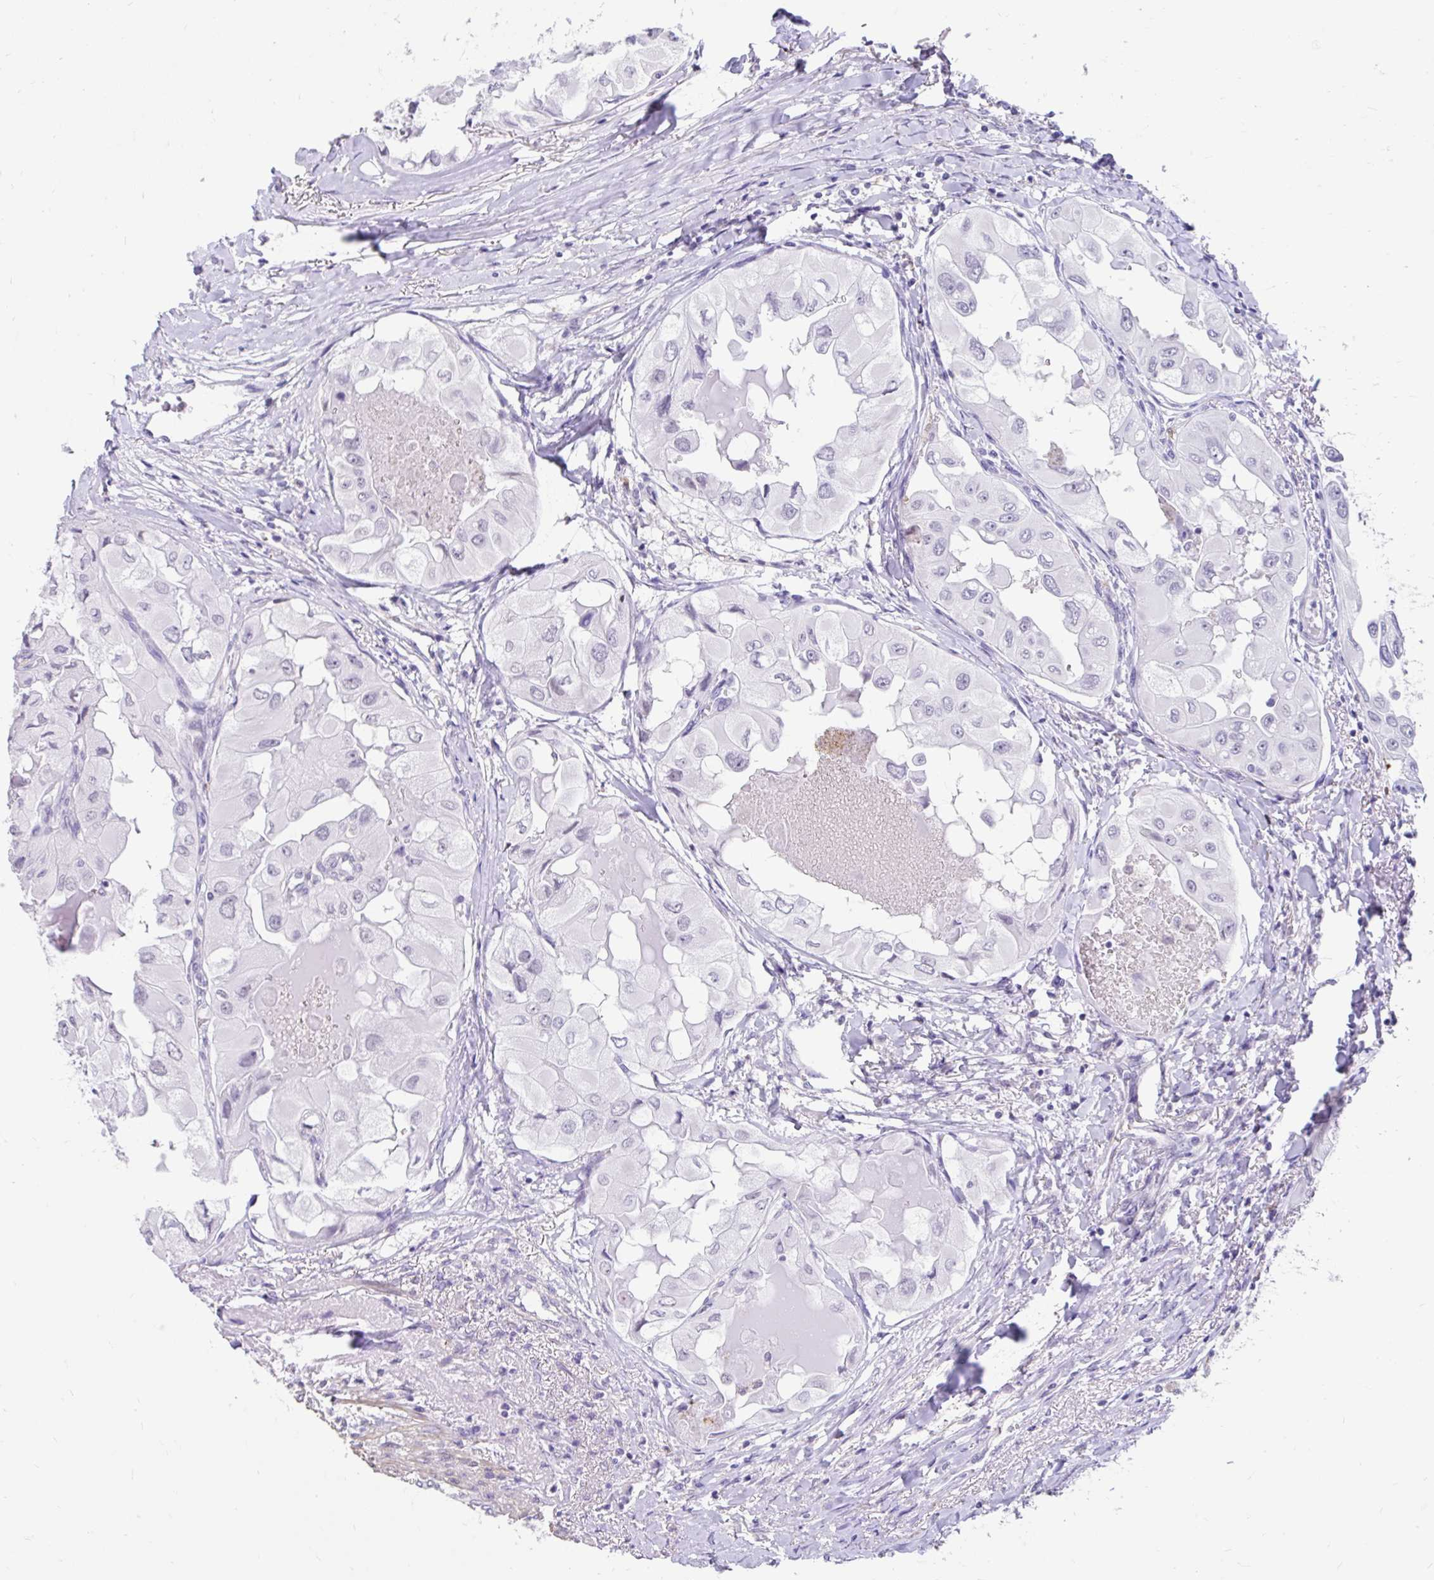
{"staining": {"intensity": "negative", "quantity": "none", "location": "none"}, "tissue": "thyroid cancer", "cell_type": "Tumor cells", "image_type": "cancer", "snomed": [{"axis": "morphology", "description": "Normal tissue, NOS"}, {"axis": "morphology", "description": "Papillary adenocarcinoma, NOS"}, {"axis": "topography", "description": "Thyroid gland"}], "caption": "This is an immunohistochemistry (IHC) image of thyroid cancer. There is no expression in tumor cells.", "gene": "DCAF17", "patient": {"sex": "female", "age": 59}}